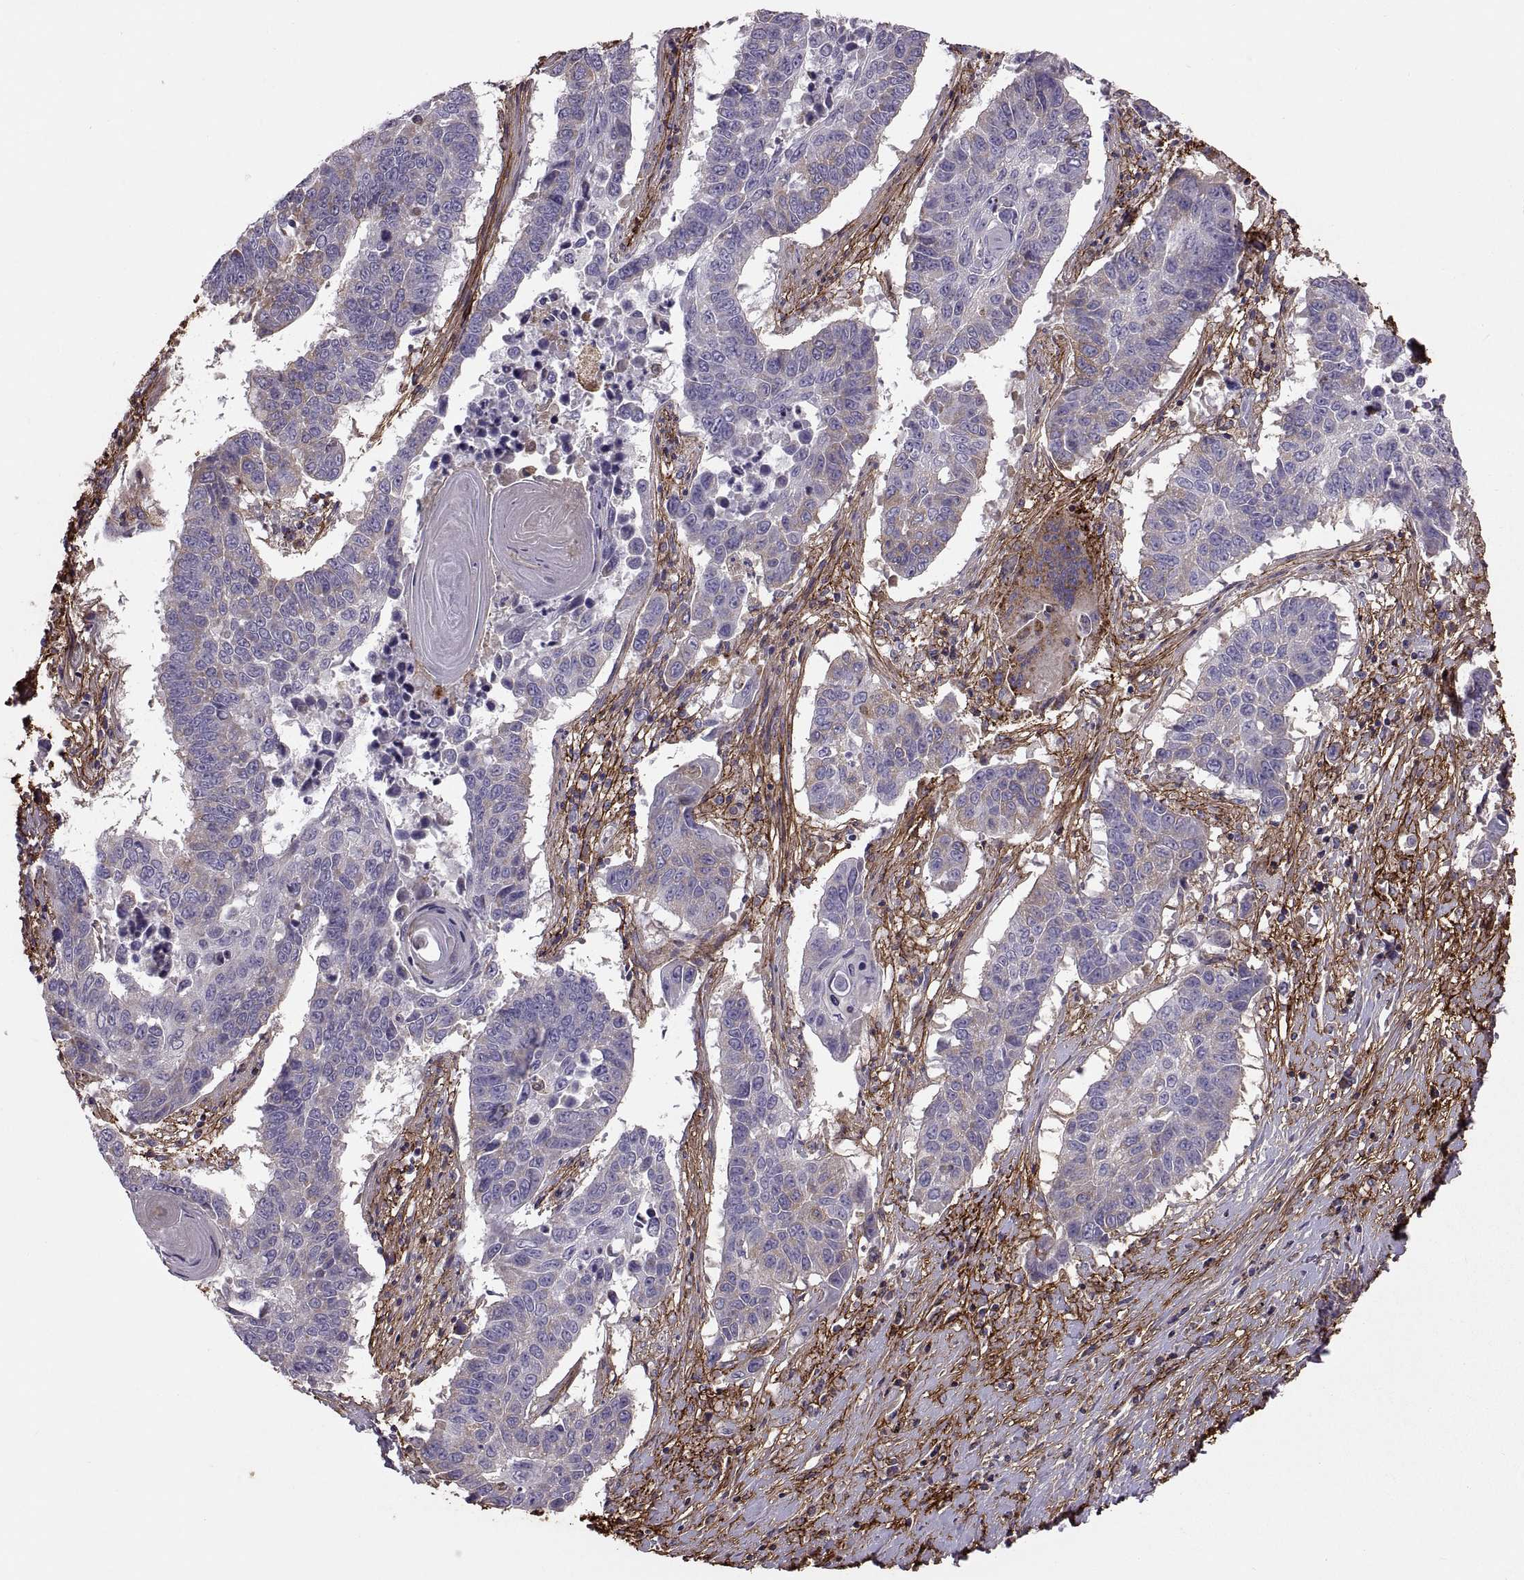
{"staining": {"intensity": "negative", "quantity": "none", "location": "none"}, "tissue": "lung cancer", "cell_type": "Tumor cells", "image_type": "cancer", "snomed": [{"axis": "morphology", "description": "Squamous cell carcinoma, NOS"}, {"axis": "topography", "description": "Lung"}], "caption": "IHC photomicrograph of human lung squamous cell carcinoma stained for a protein (brown), which exhibits no staining in tumor cells.", "gene": "EMILIN2", "patient": {"sex": "male", "age": 73}}